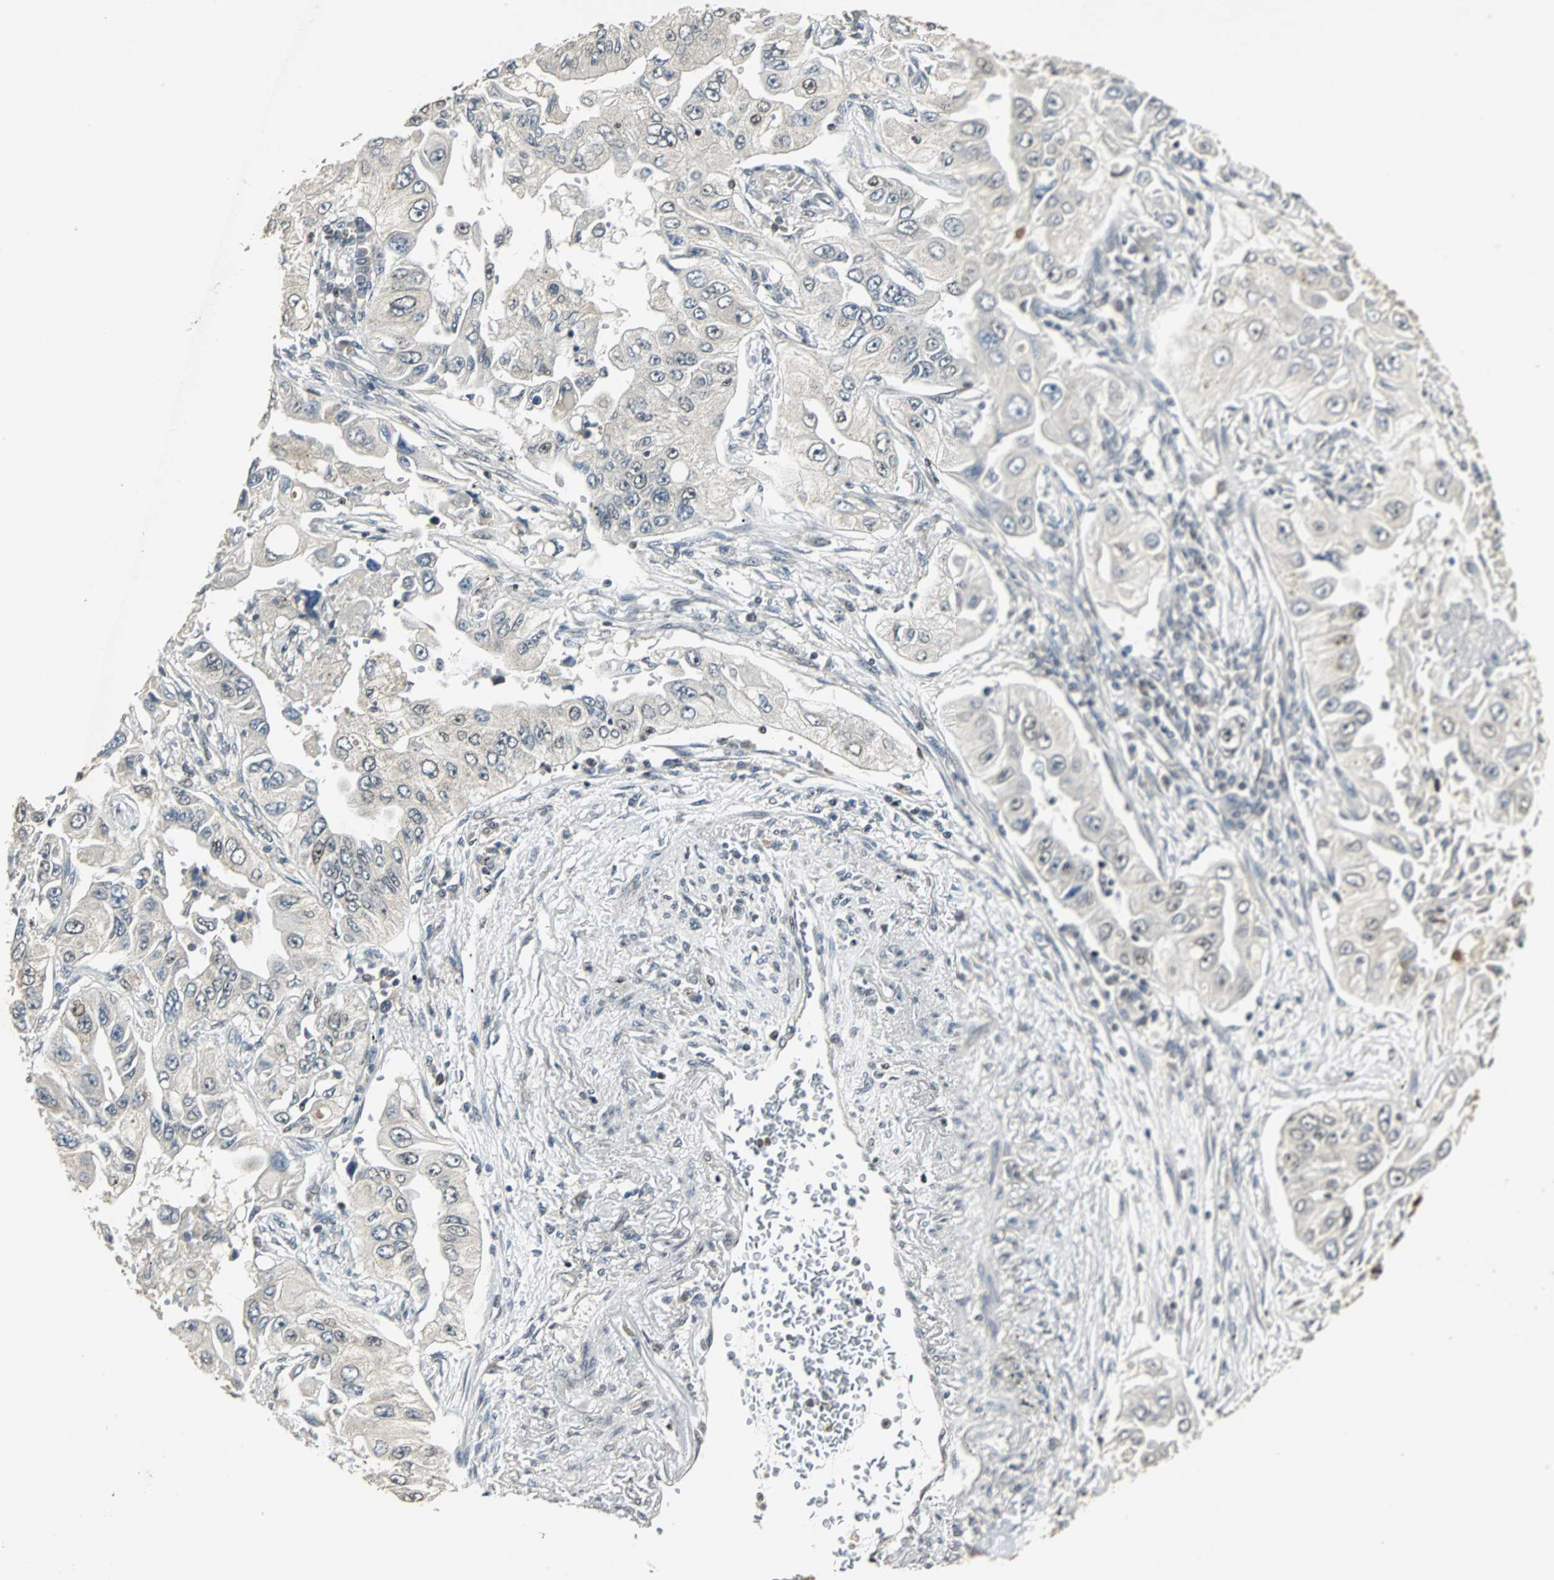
{"staining": {"intensity": "negative", "quantity": "none", "location": "none"}, "tissue": "lung cancer", "cell_type": "Tumor cells", "image_type": "cancer", "snomed": [{"axis": "morphology", "description": "Adenocarcinoma, NOS"}, {"axis": "topography", "description": "Lung"}], "caption": "The immunohistochemistry histopathology image has no significant positivity in tumor cells of lung adenocarcinoma tissue.", "gene": "MED4", "patient": {"sex": "male", "age": 84}}